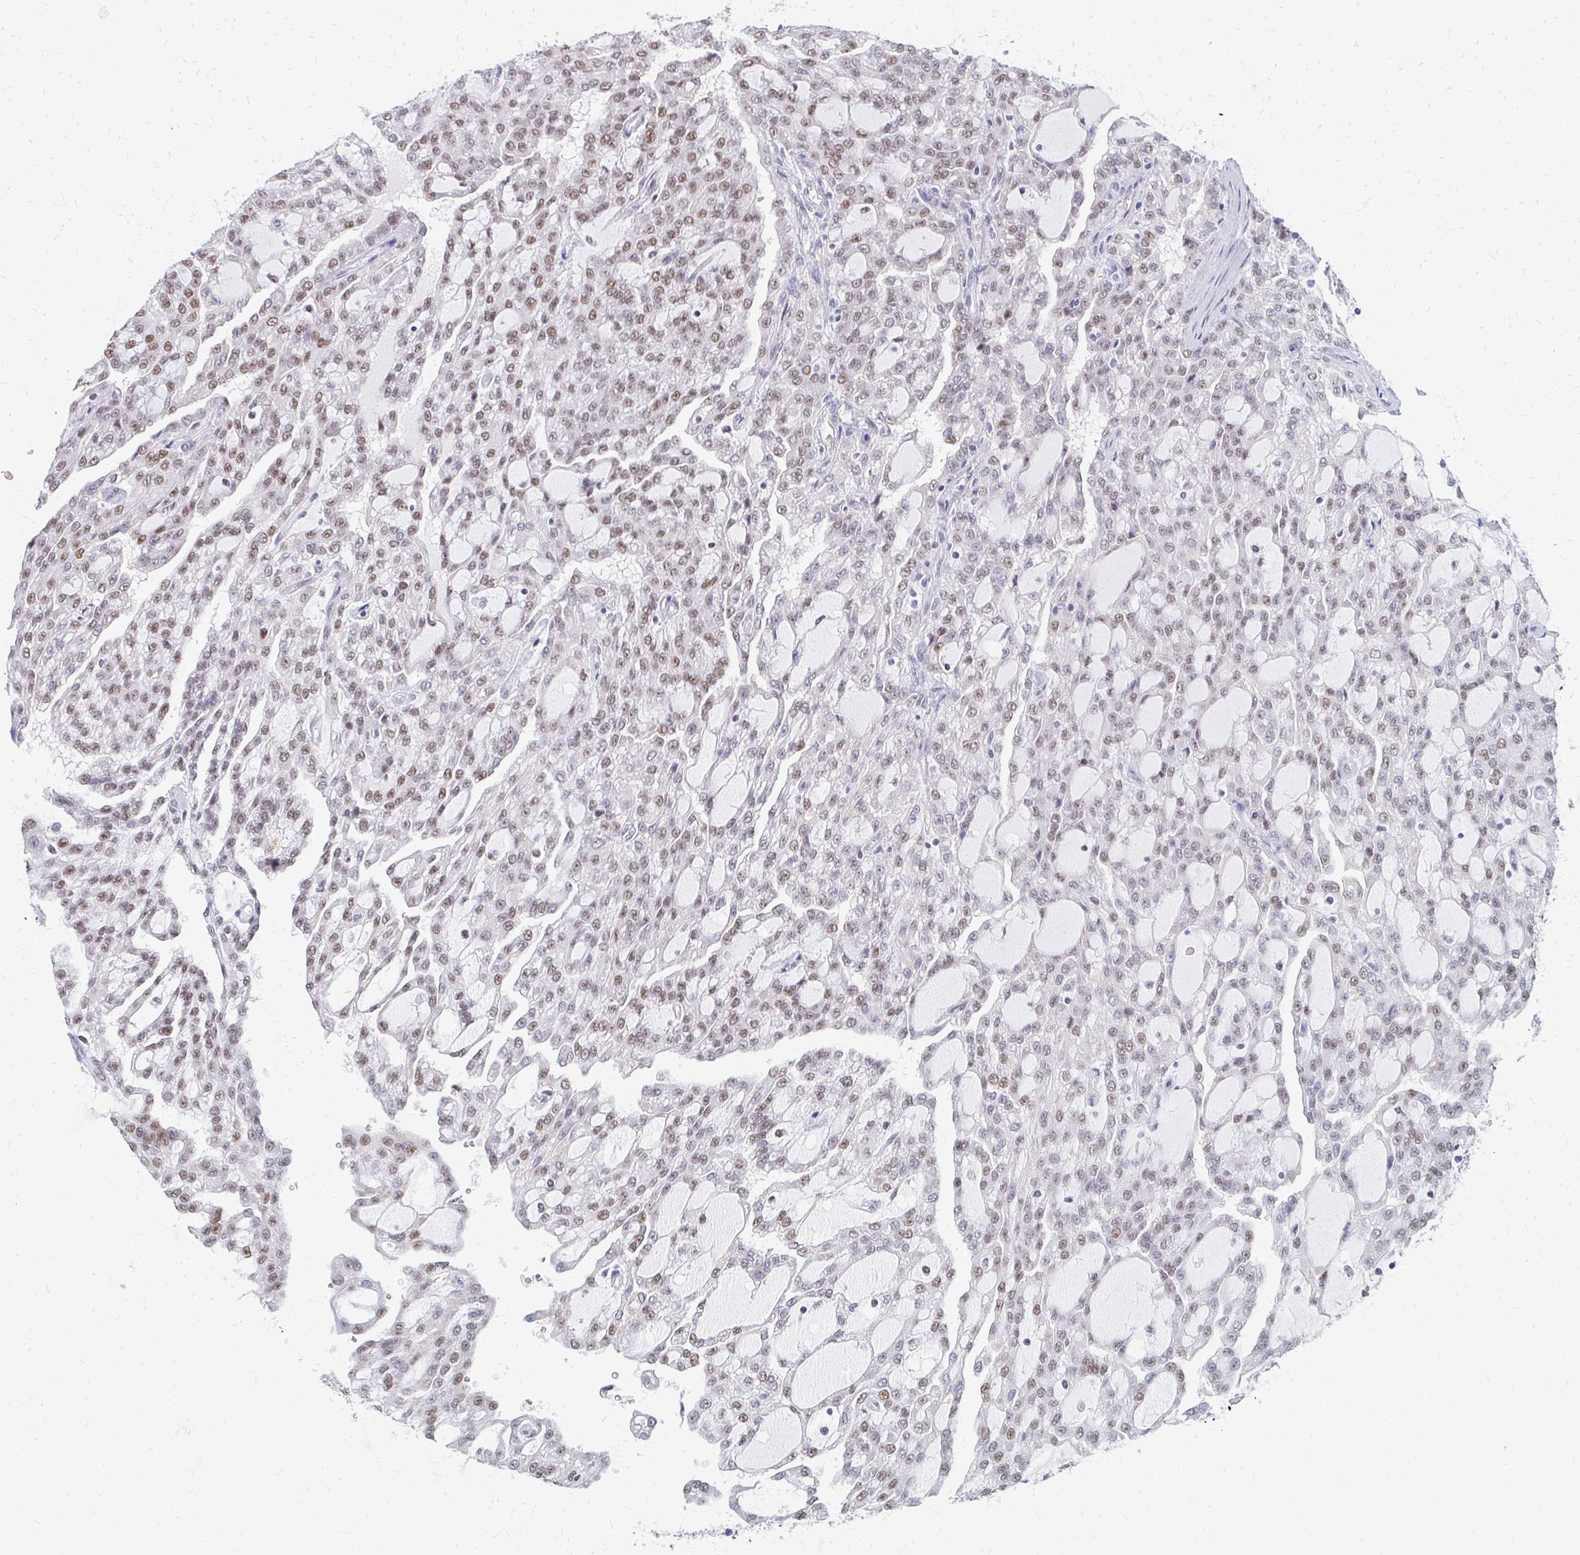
{"staining": {"intensity": "moderate", "quantity": ">75%", "location": "nuclear"}, "tissue": "renal cancer", "cell_type": "Tumor cells", "image_type": "cancer", "snomed": [{"axis": "morphology", "description": "Adenocarcinoma, NOS"}, {"axis": "topography", "description": "Kidney"}], "caption": "Renal adenocarcinoma stained with a brown dye reveals moderate nuclear positive expression in approximately >75% of tumor cells.", "gene": "PLK3", "patient": {"sex": "male", "age": 63}}